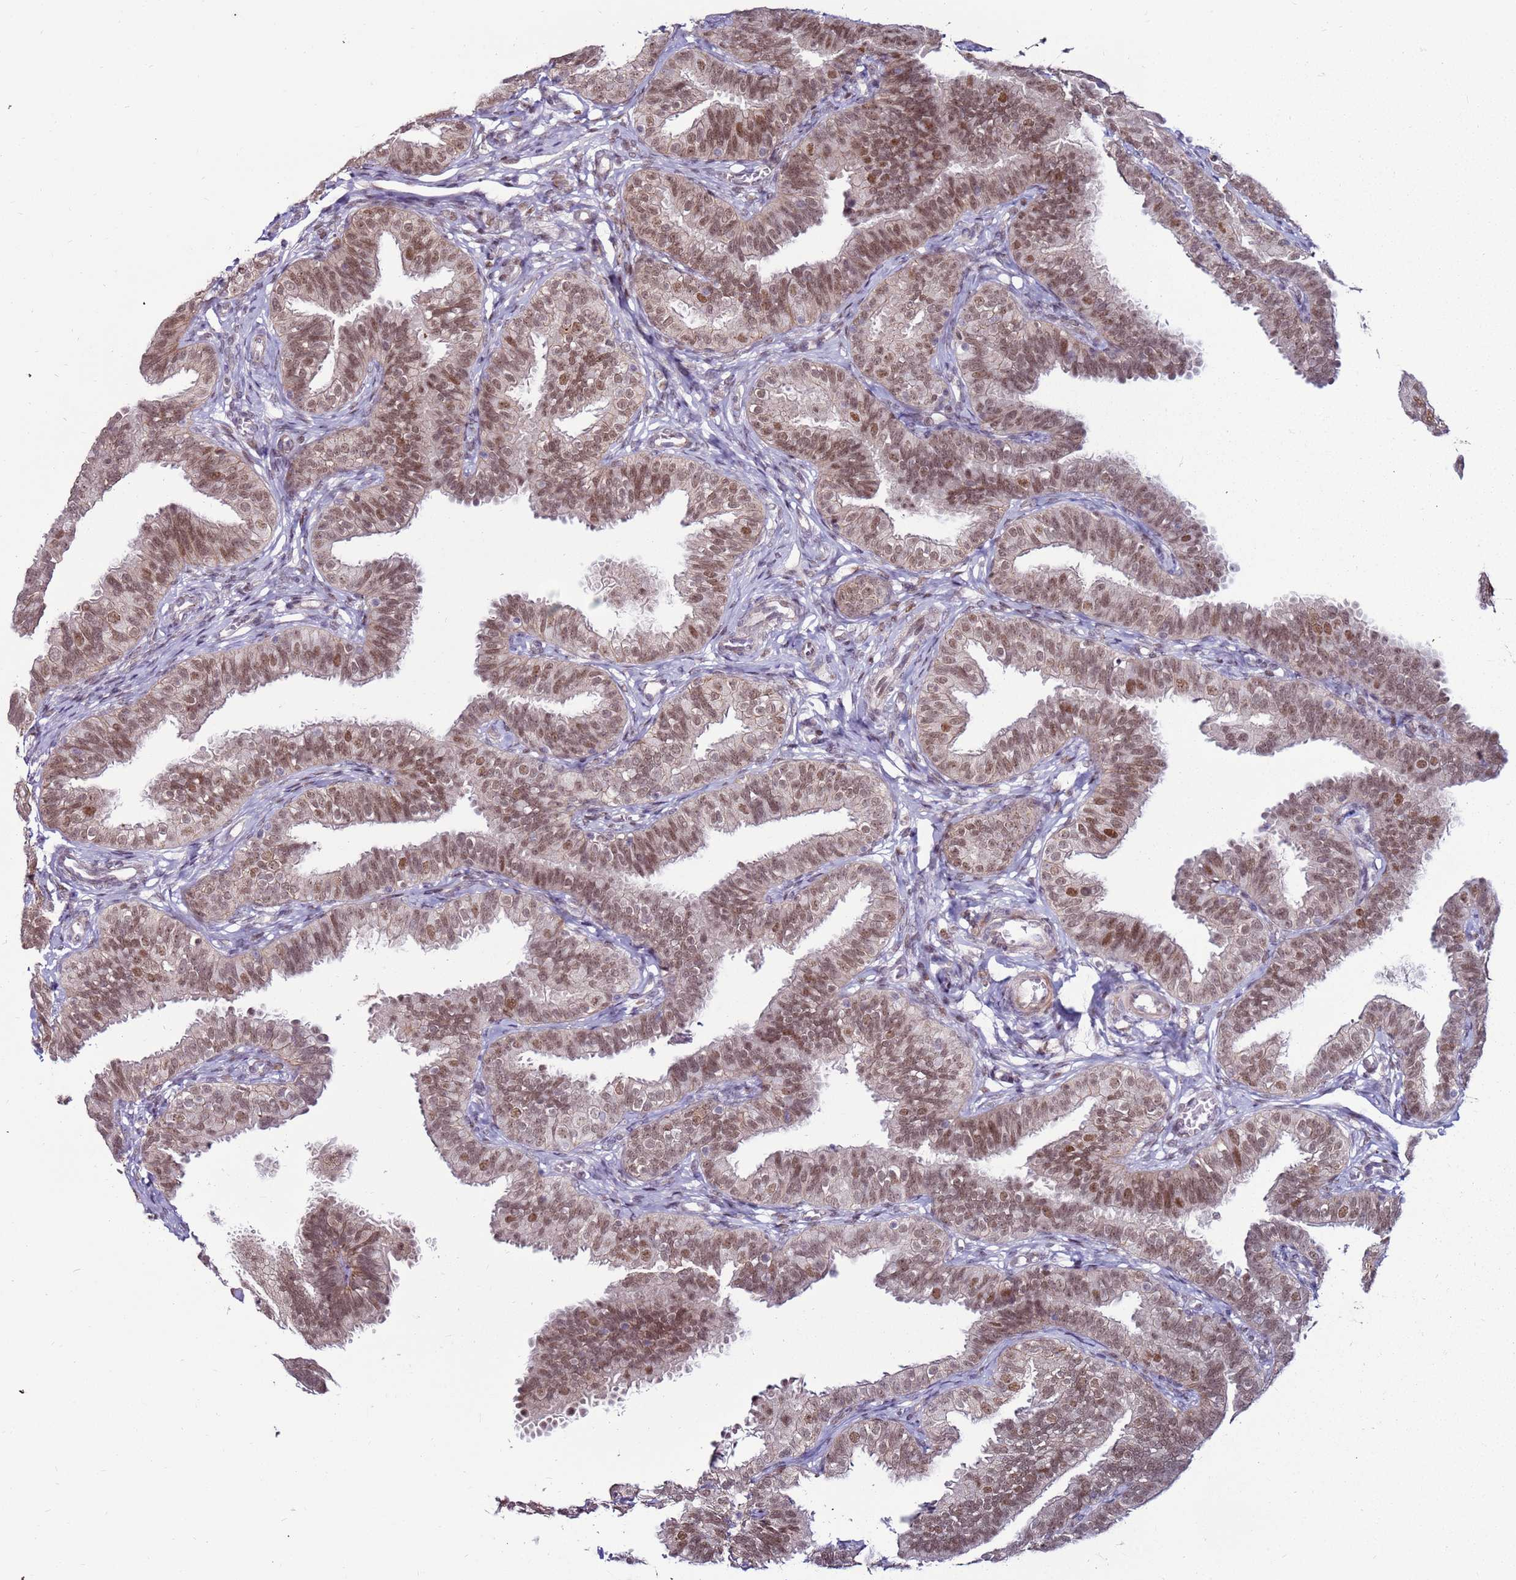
{"staining": {"intensity": "moderate", "quantity": ">75%", "location": "nuclear"}, "tissue": "fallopian tube", "cell_type": "Glandular cells", "image_type": "normal", "snomed": [{"axis": "morphology", "description": "Normal tissue, NOS"}, {"axis": "topography", "description": "Fallopian tube"}], "caption": "Glandular cells demonstrate moderate nuclear staining in about >75% of cells in benign fallopian tube.", "gene": "KPNA4", "patient": {"sex": "female", "age": 35}}